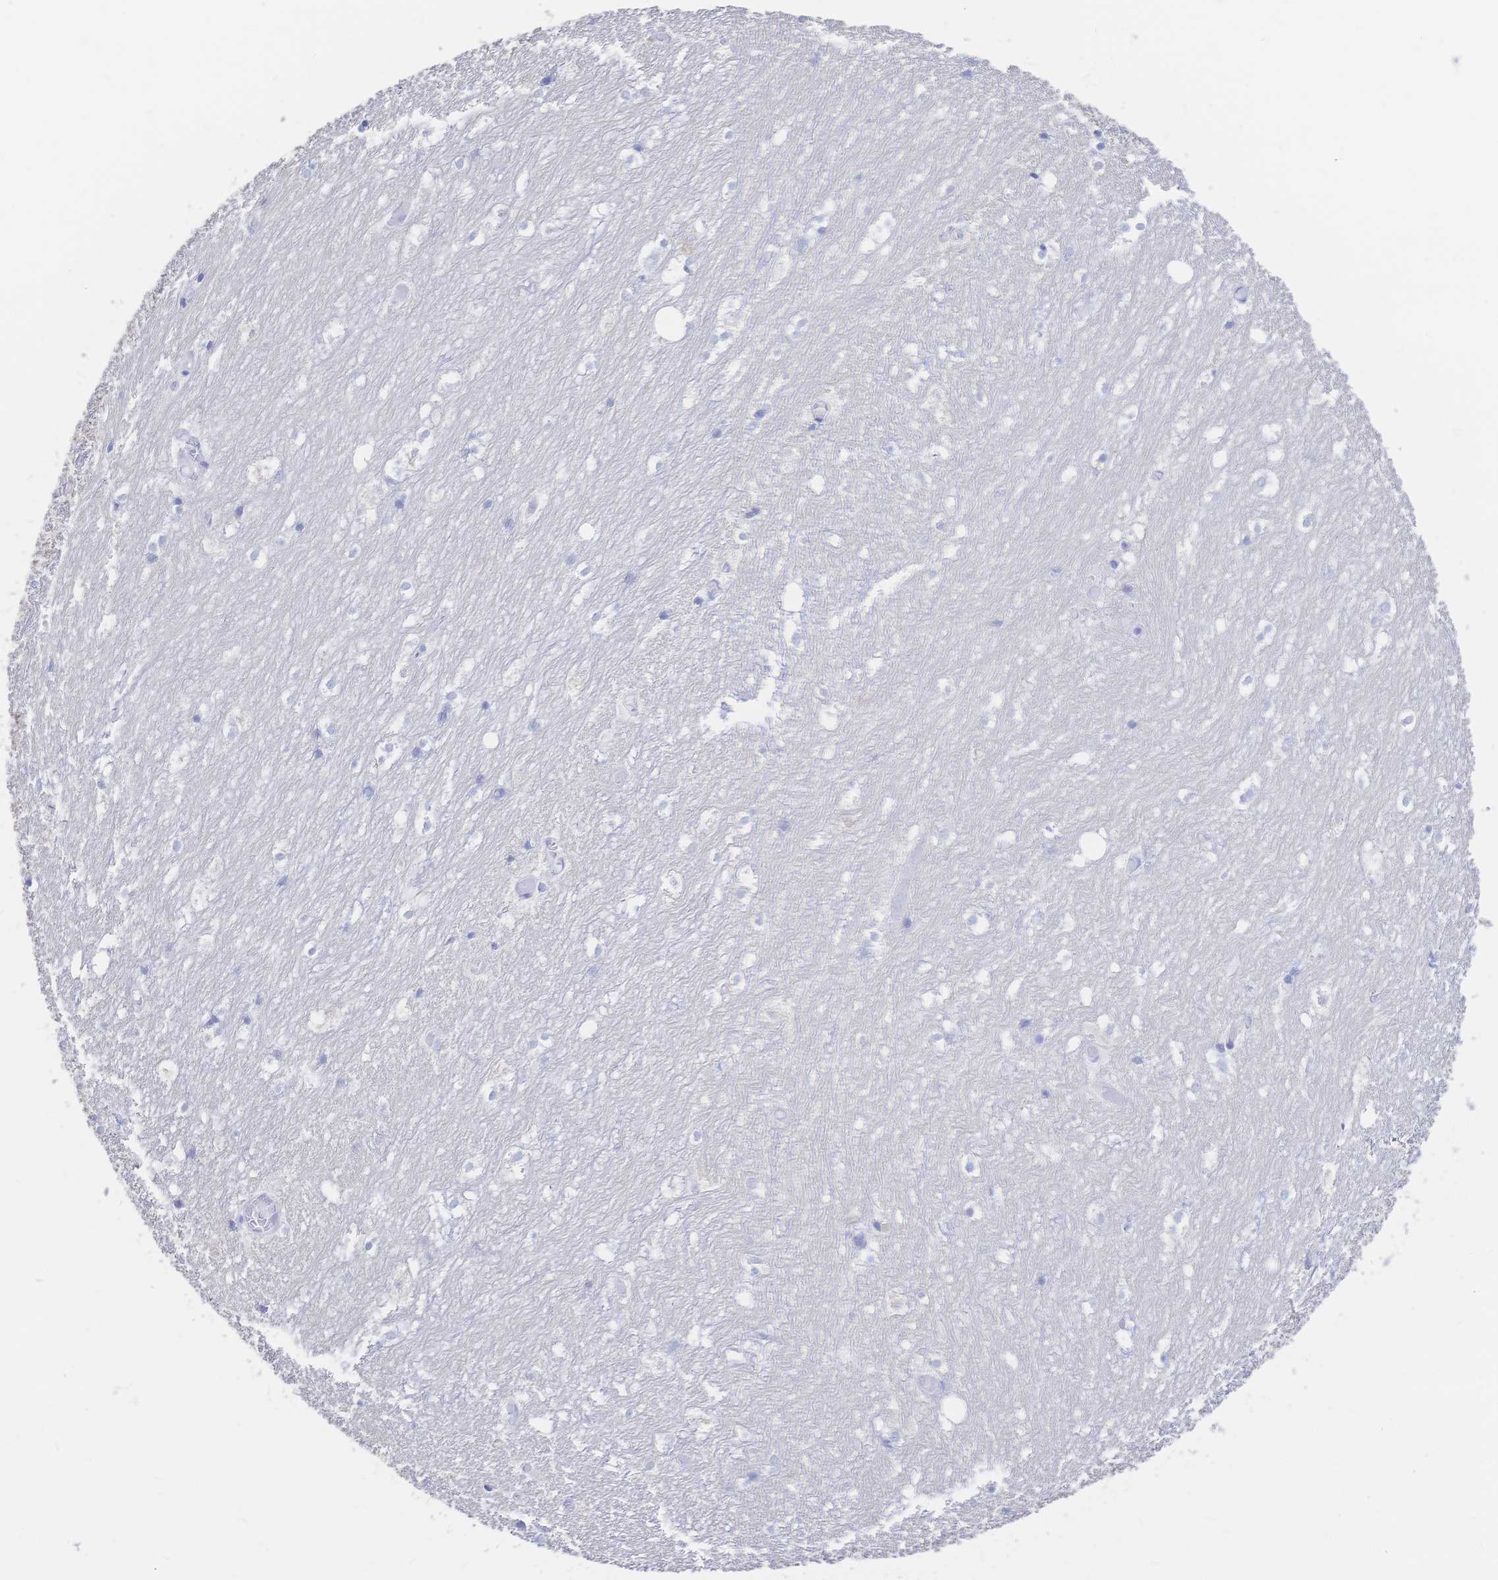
{"staining": {"intensity": "negative", "quantity": "none", "location": "none"}, "tissue": "hippocampus", "cell_type": "Glial cells", "image_type": "normal", "snomed": [{"axis": "morphology", "description": "Normal tissue, NOS"}, {"axis": "topography", "description": "Hippocampus"}], "caption": "This is an immunohistochemistry (IHC) histopathology image of benign human hippocampus. There is no positivity in glial cells.", "gene": "IL2RB", "patient": {"sex": "female", "age": 52}}